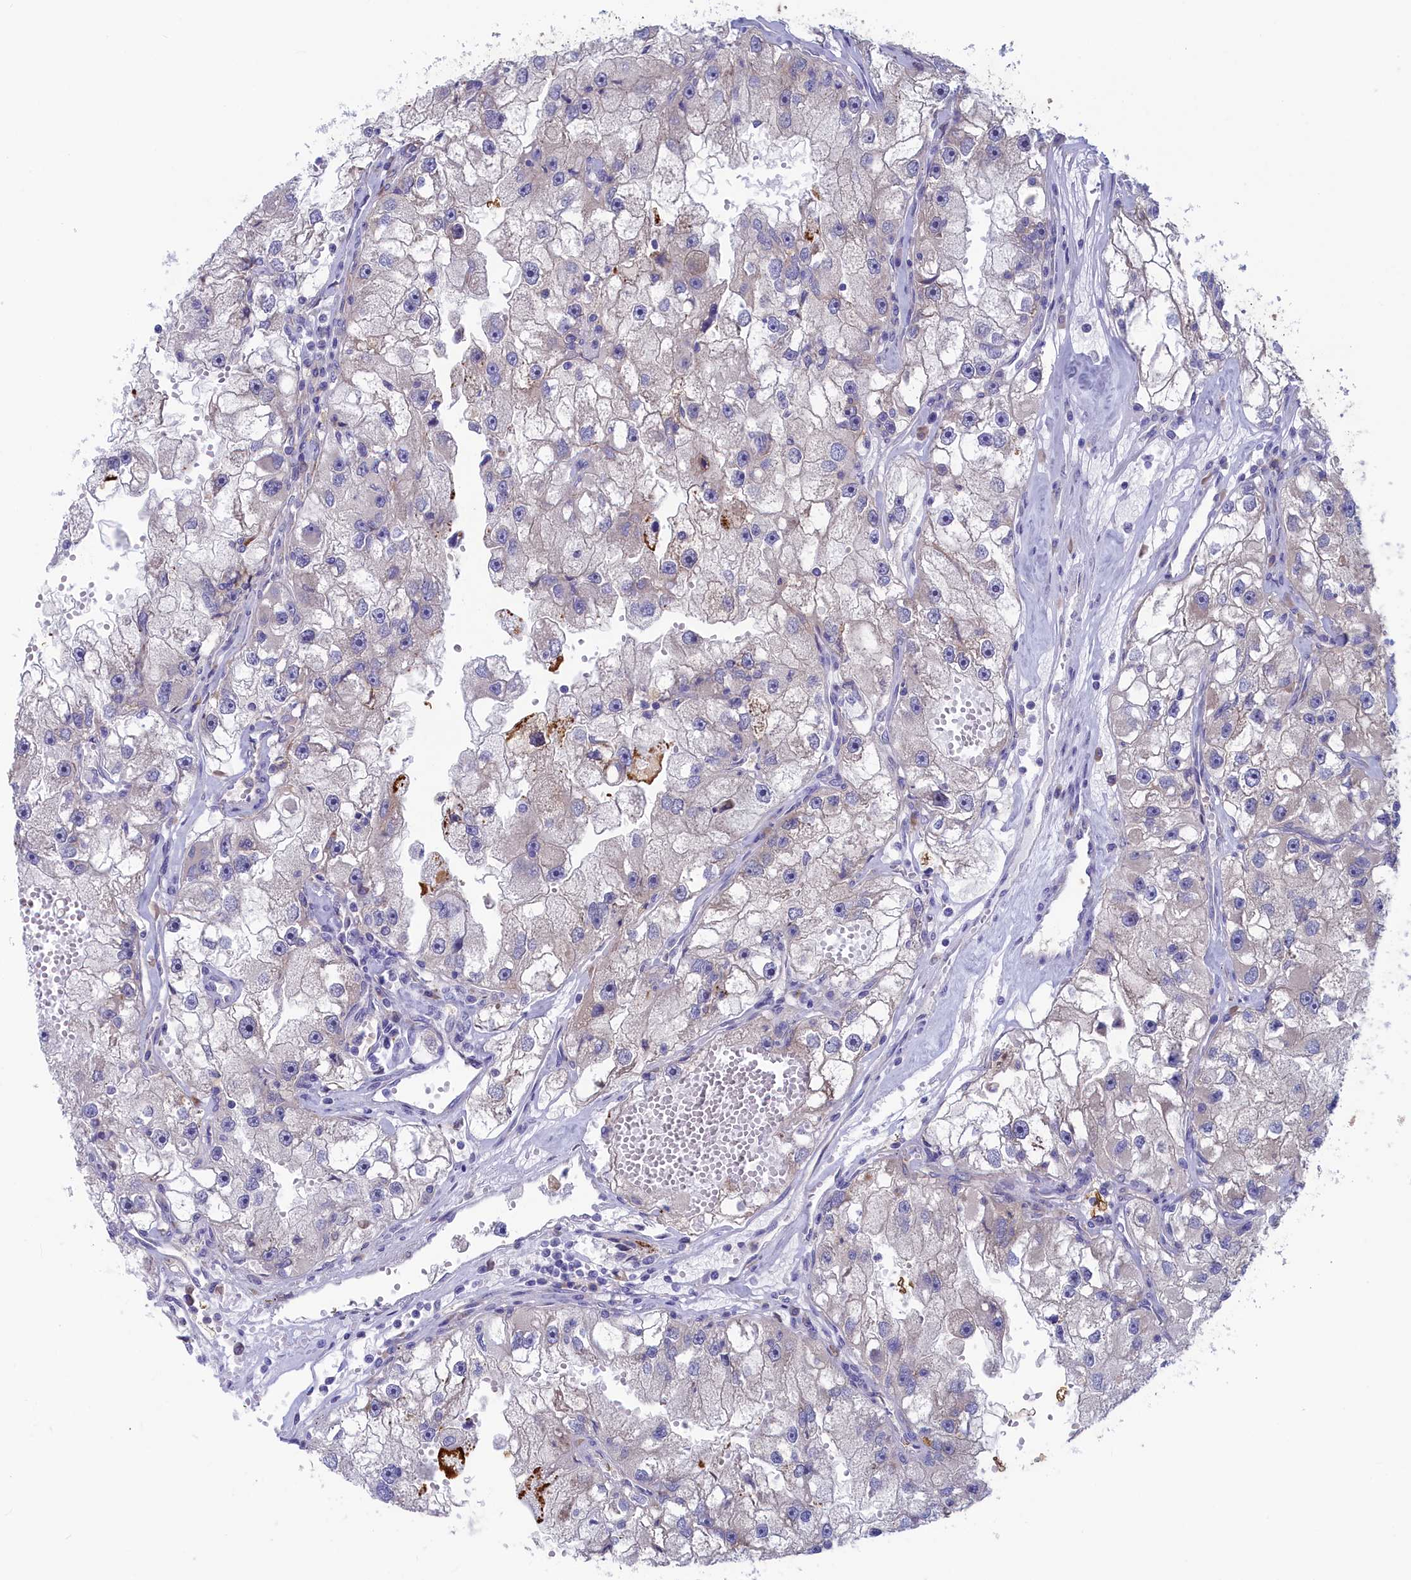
{"staining": {"intensity": "moderate", "quantity": "<25%", "location": "cytoplasmic/membranous"}, "tissue": "renal cancer", "cell_type": "Tumor cells", "image_type": "cancer", "snomed": [{"axis": "morphology", "description": "Adenocarcinoma, NOS"}, {"axis": "topography", "description": "Kidney"}], "caption": "The photomicrograph shows staining of renal adenocarcinoma, revealing moderate cytoplasmic/membranous protein positivity (brown color) within tumor cells.", "gene": "SYNDIG1L", "patient": {"sex": "male", "age": 63}}